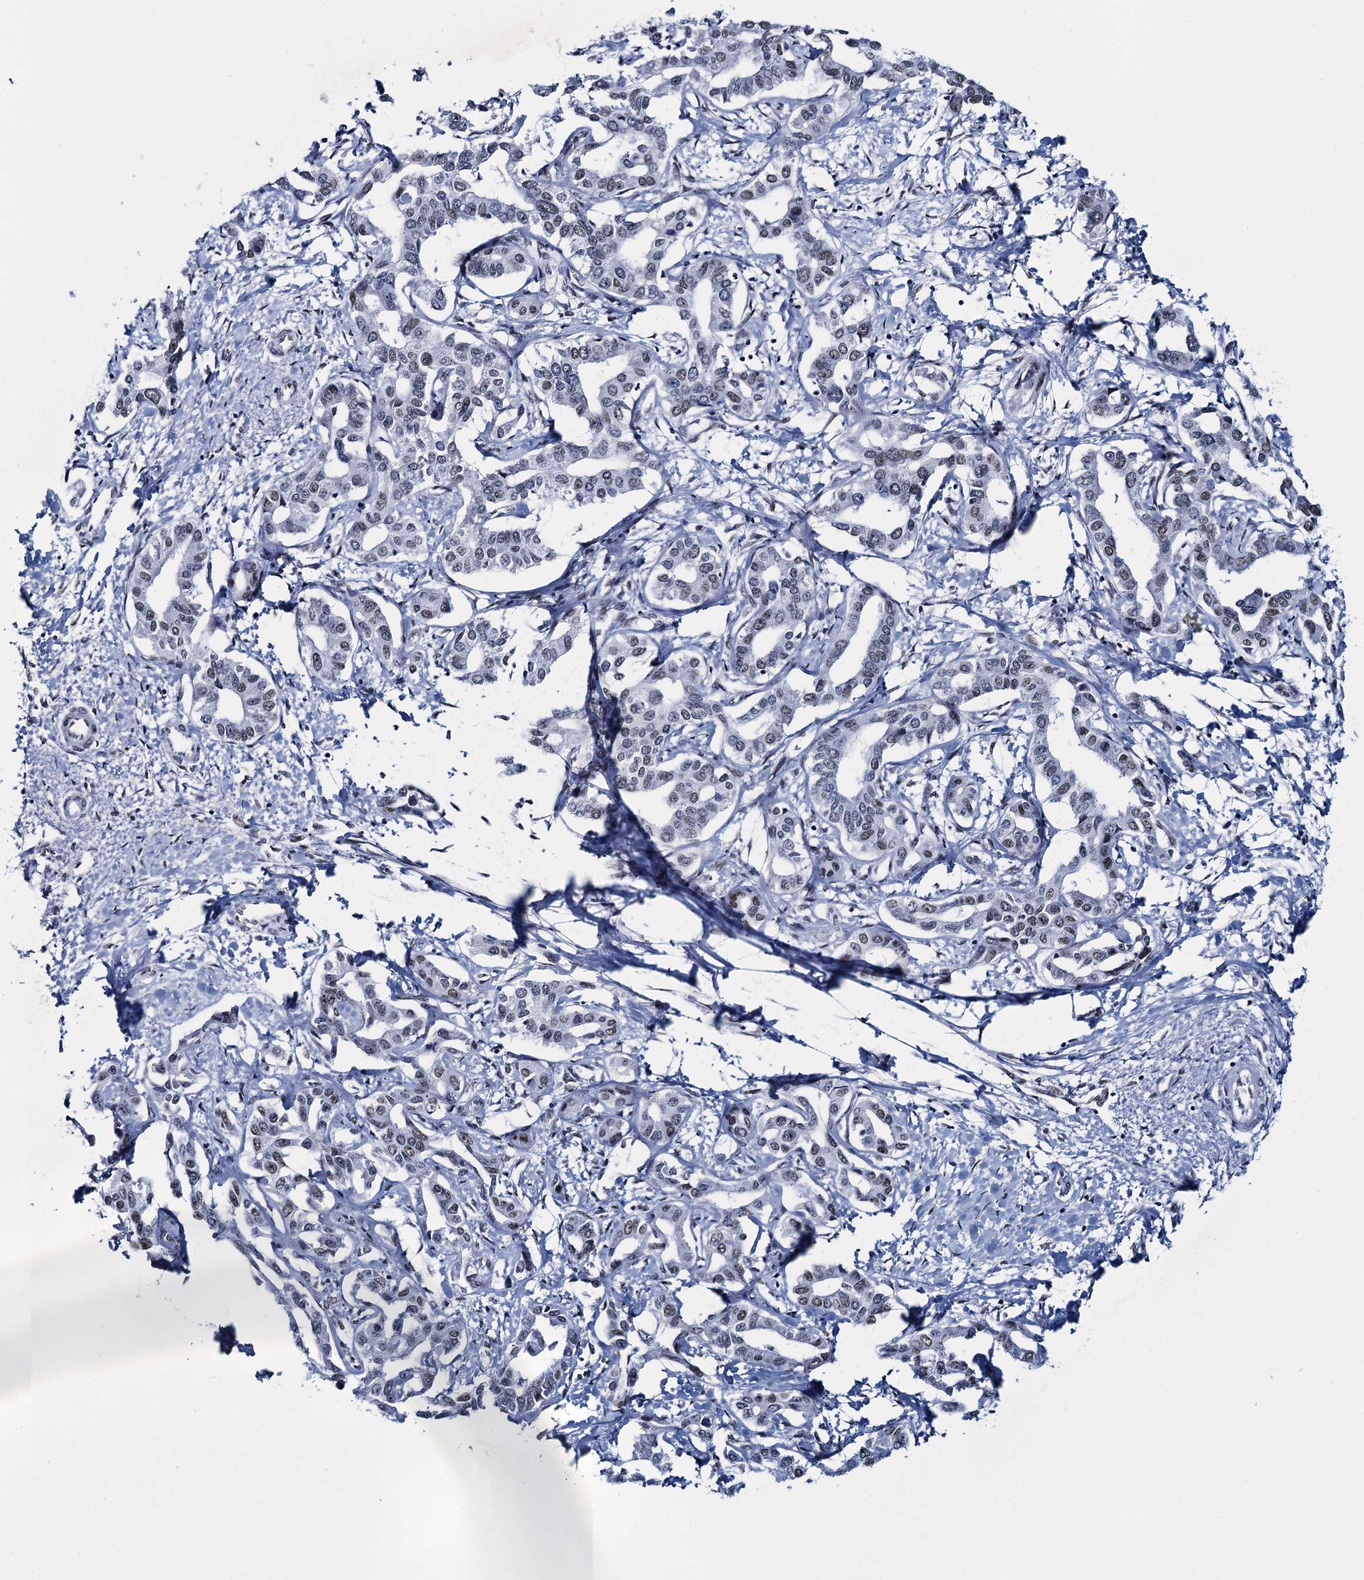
{"staining": {"intensity": "weak", "quantity": "<25%", "location": "nuclear"}, "tissue": "liver cancer", "cell_type": "Tumor cells", "image_type": "cancer", "snomed": [{"axis": "morphology", "description": "Cholangiocarcinoma"}, {"axis": "topography", "description": "Liver"}], "caption": "Immunohistochemistry micrograph of human liver cholangiocarcinoma stained for a protein (brown), which demonstrates no positivity in tumor cells.", "gene": "HNRNPUL2", "patient": {"sex": "male", "age": 59}}